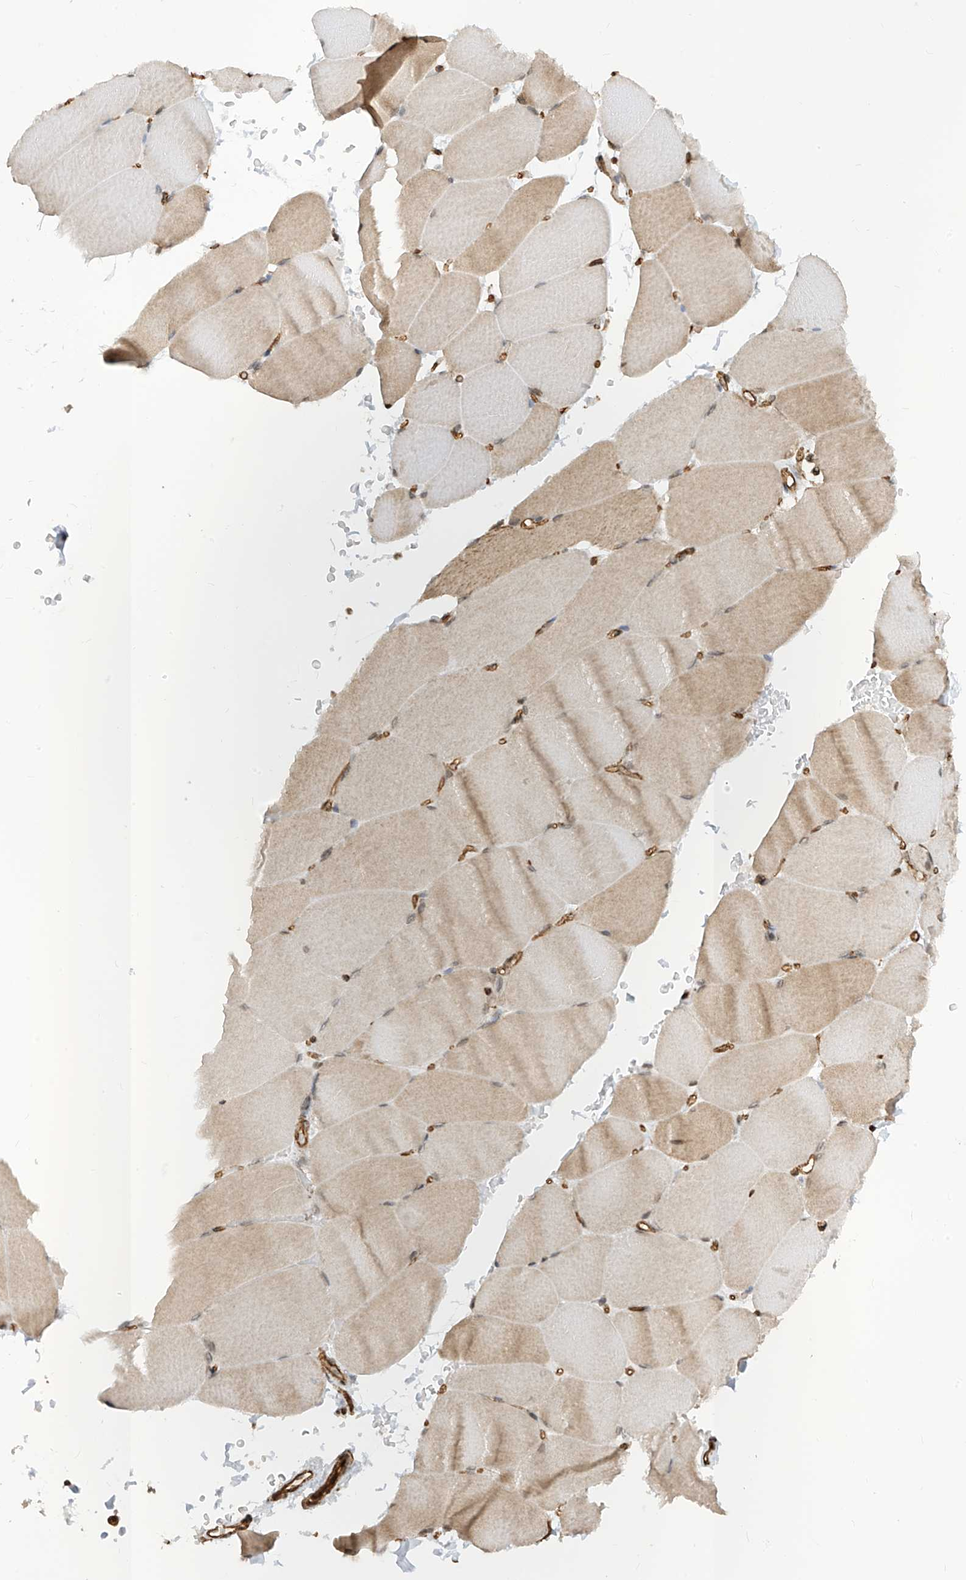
{"staining": {"intensity": "weak", "quantity": "25%-75%", "location": "cytoplasmic/membranous"}, "tissue": "skeletal muscle", "cell_type": "Myocytes", "image_type": "normal", "snomed": [{"axis": "morphology", "description": "Normal tissue, NOS"}, {"axis": "topography", "description": "Skeletal muscle"}, {"axis": "topography", "description": "Parathyroid gland"}], "caption": "Immunohistochemical staining of unremarkable skeletal muscle shows low levels of weak cytoplasmic/membranous staining in about 25%-75% of myocytes. The staining is performed using DAB brown chromogen to label protein expression. The nuclei are counter-stained blue using hematoxylin.", "gene": "METAP1D", "patient": {"sex": "female", "age": 37}}